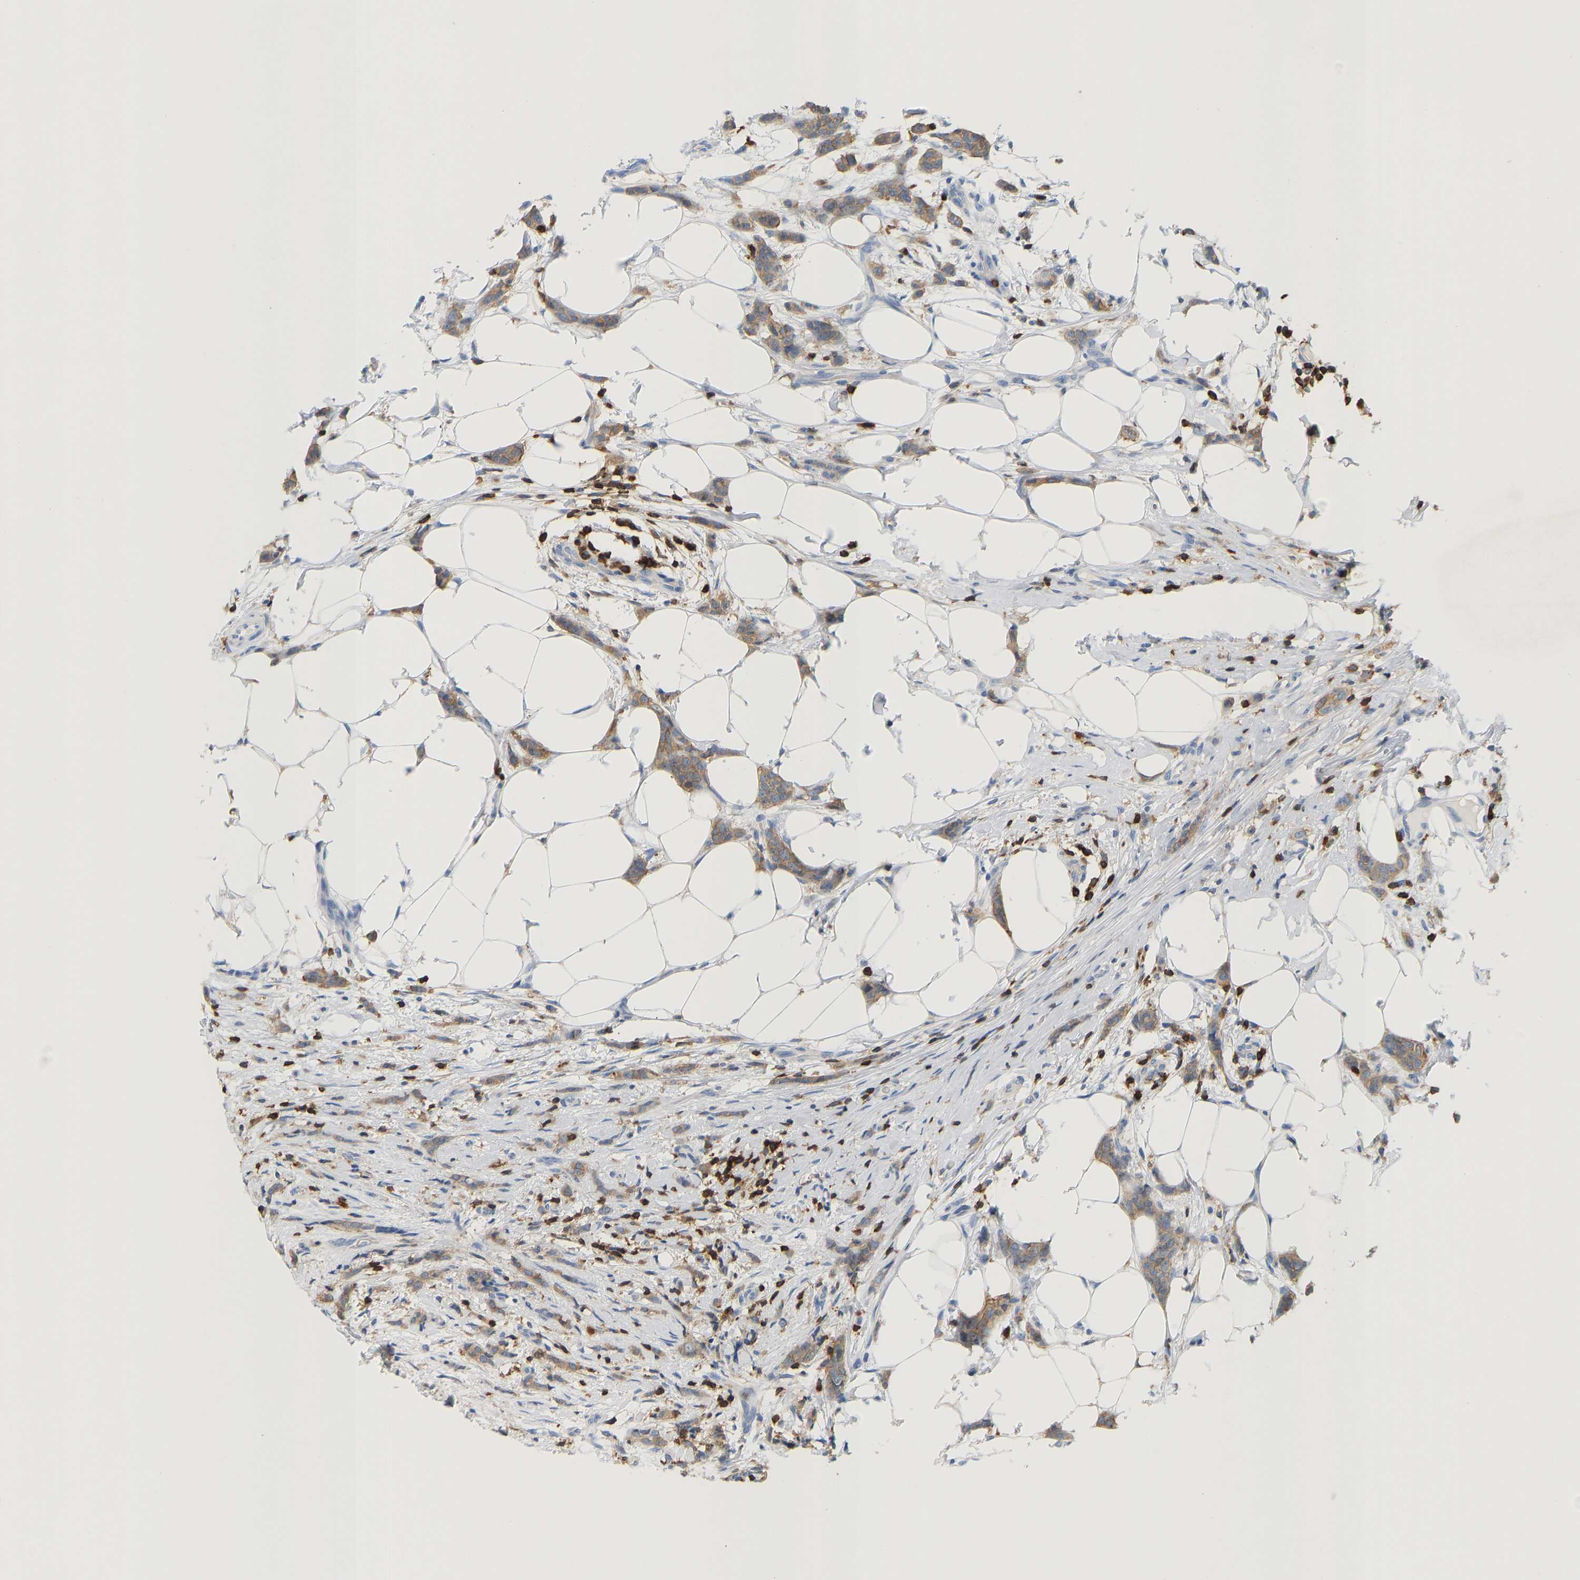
{"staining": {"intensity": "moderate", "quantity": ">75%", "location": "cytoplasmic/membranous"}, "tissue": "breast cancer", "cell_type": "Tumor cells", "image_type": "cancer", "snomed": [{"axis": "morphology", "description": "Lobular carcinoma"}, {"axis": "topography", "description": "Skin"}, {"axis": "topography", "description": "Breast"}], "caption": "A high-resolution image shows IHC staining of breast cancer, which shows moderate cytoplasmic/membranous positivity in approximately >75% of tumor cells.", "gene": "EVL", "patient": {"sex": "female", "age": 46}}